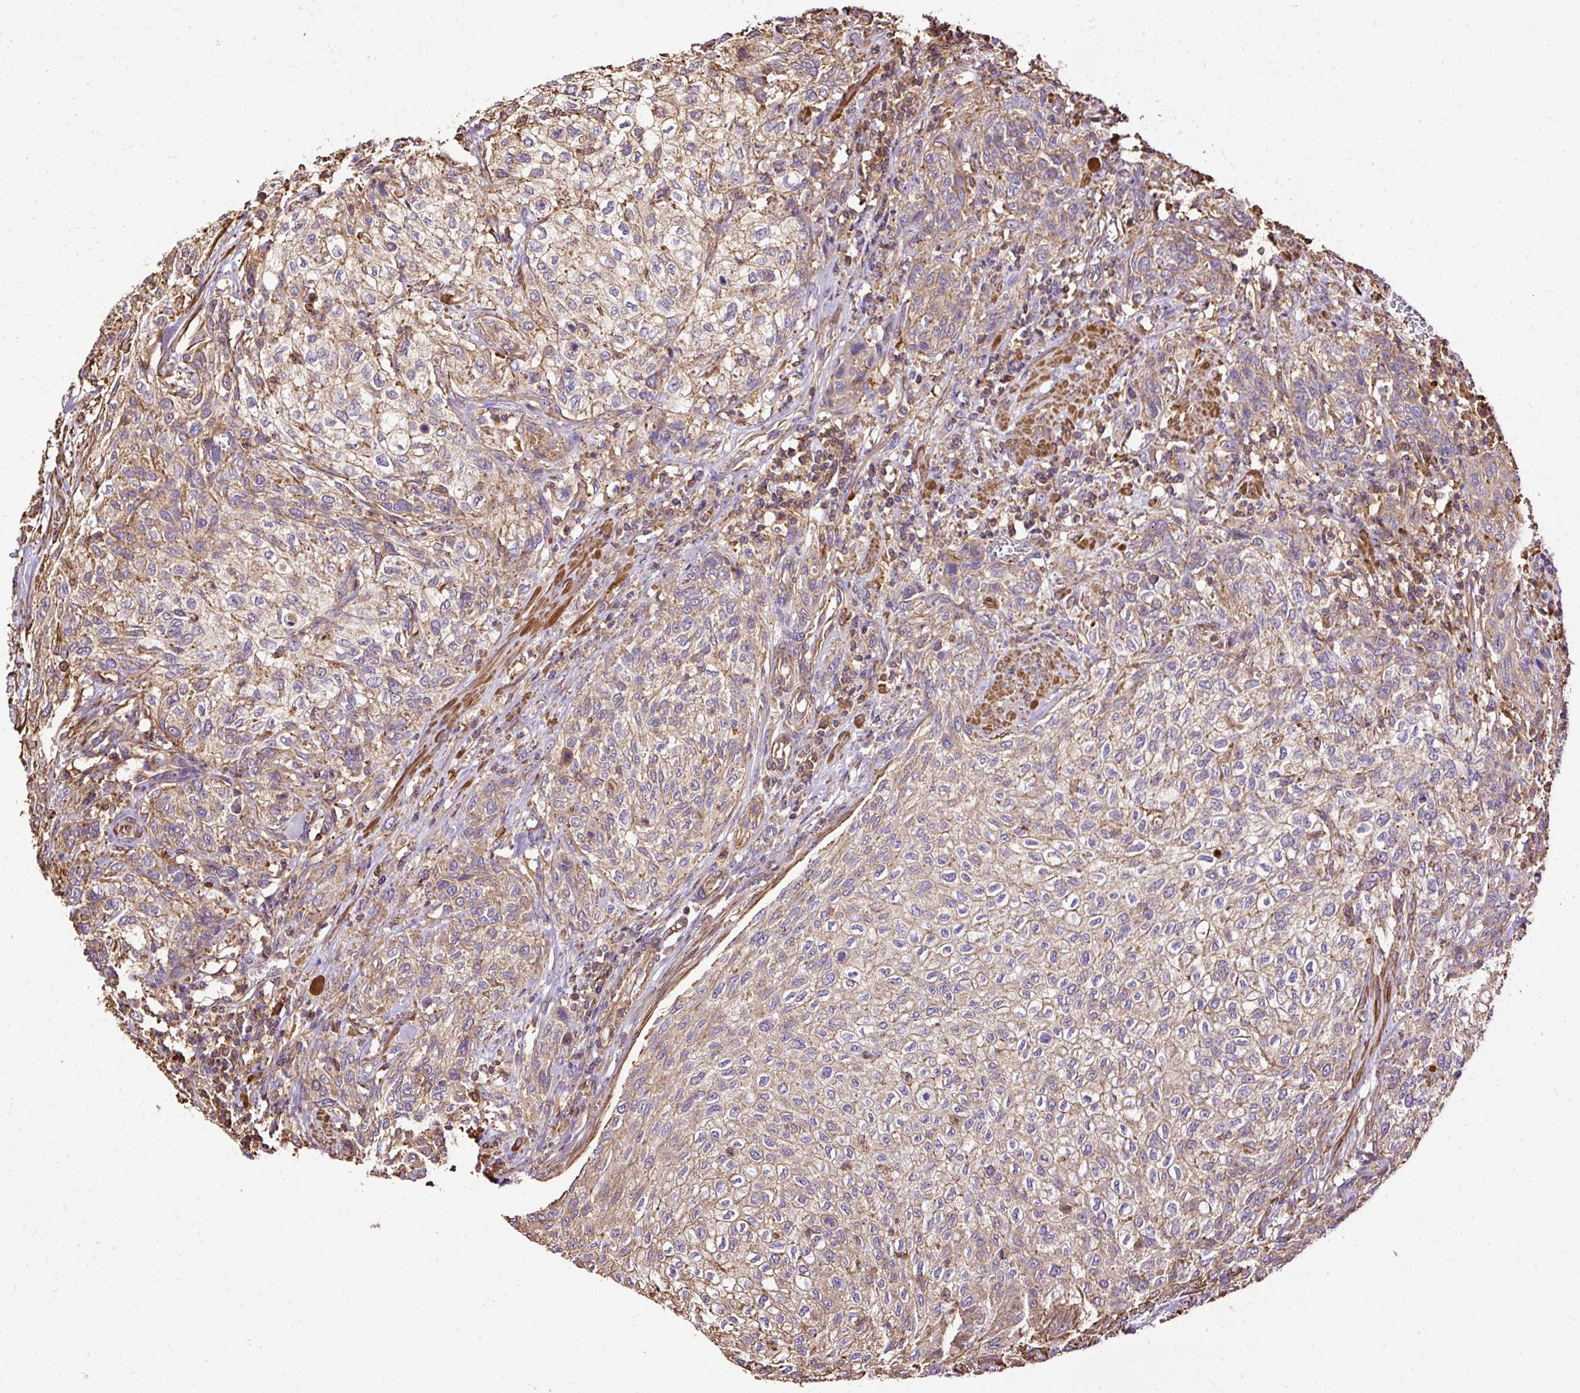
{"staining": {"intensity": "weak", "quantity": ">75%", "location": "cytoplasmic/membranous"}, "tissue": "urothelial cancer", "cell_type": "Tumor cells", "image_type": "cancer", "snomed": [{"axis": "morphology", "description": "Urothelial carcinoma, High grade"}, {"axis": "topography", "description": "Urinary bladder"}], "caption": "DAB (3,3'-diaminobenzidine) immunohistochemical staining of human urothelial carcinoma (high-grade) reveals weak cytoplasmic/membranous protein positivity in about >75% of tumor cells.", "gene": "KLHL11", "patient": {"sex": "male", "age": 35}}